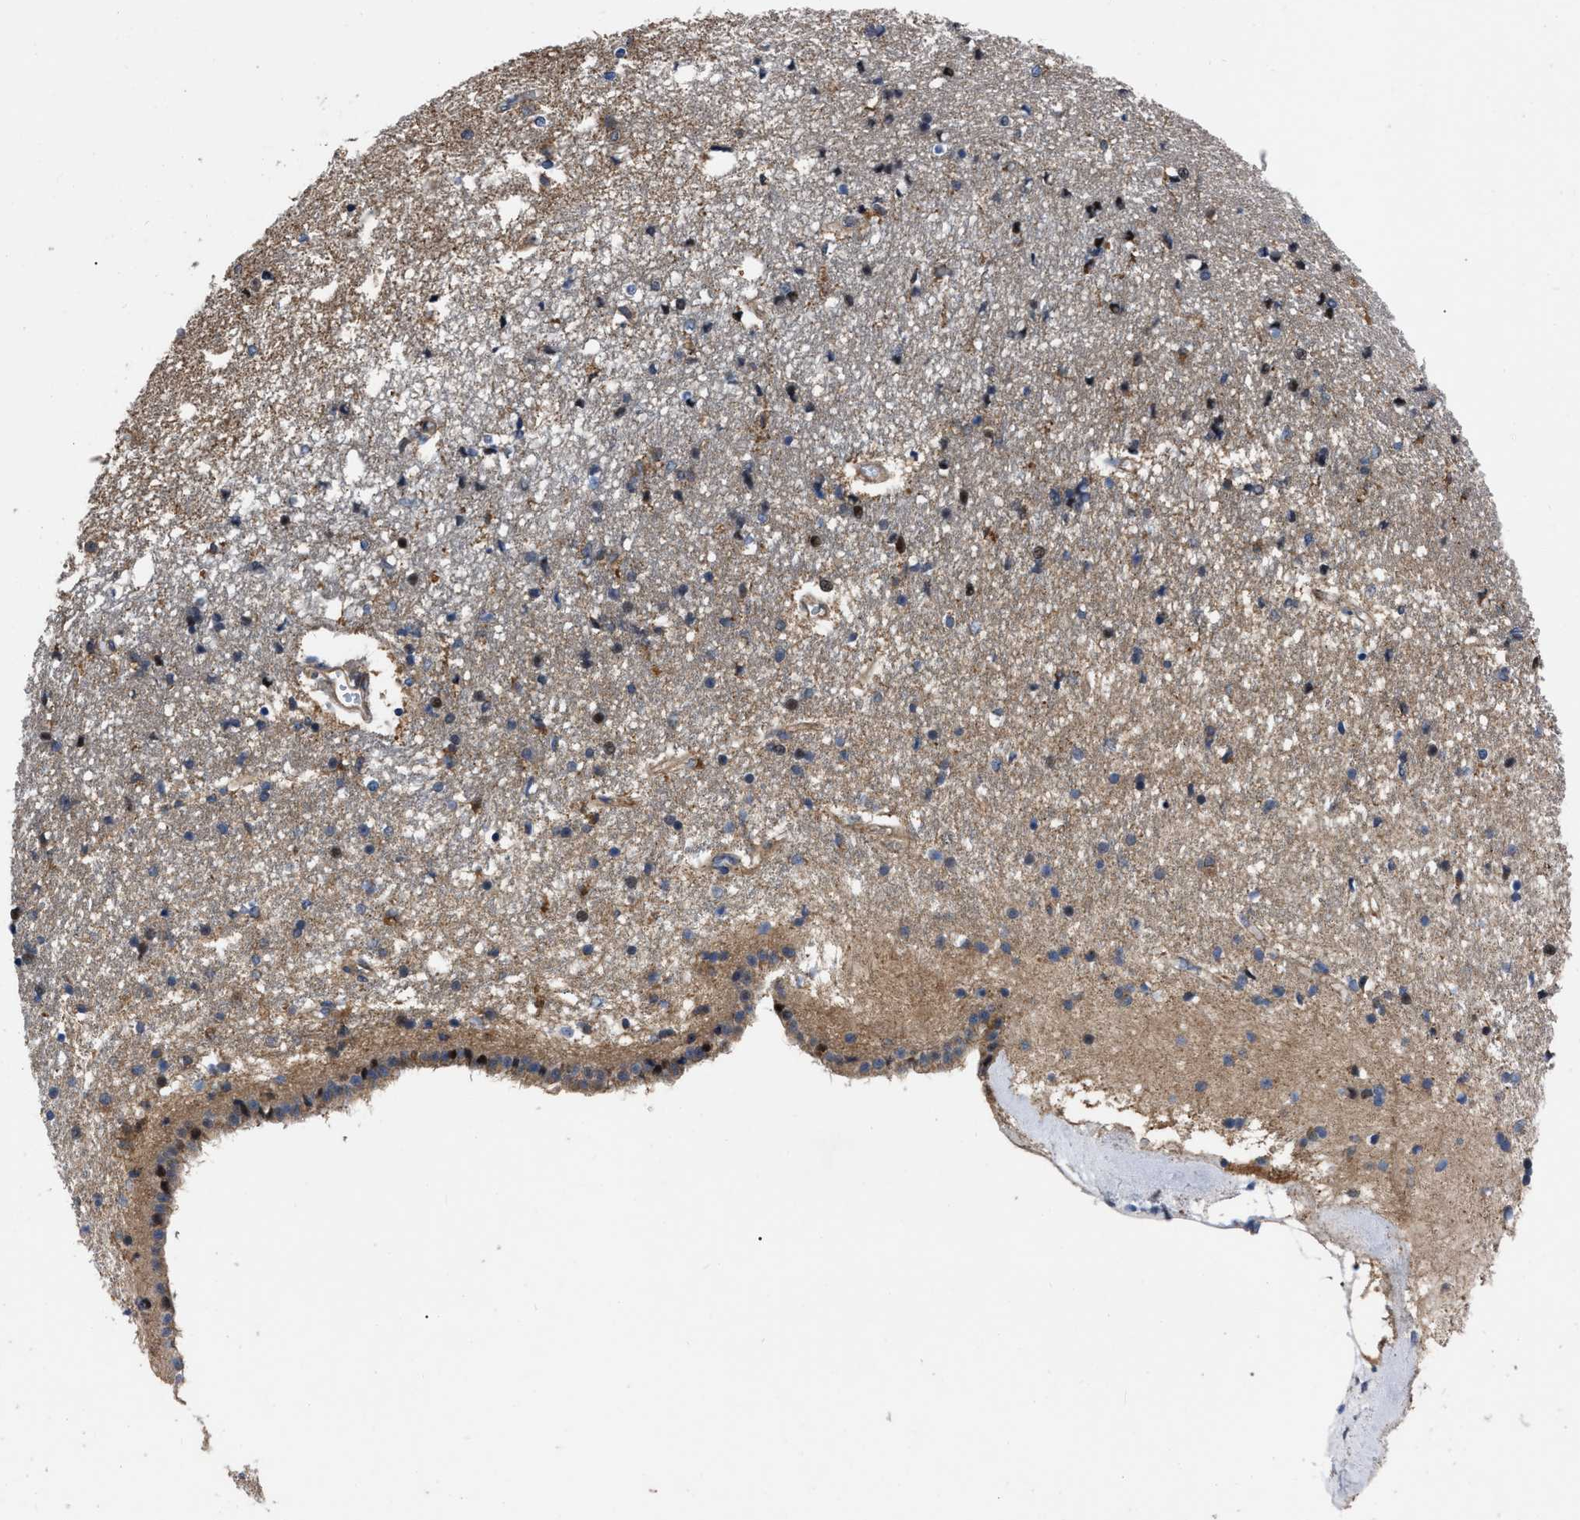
{"staining": {"intensity": "moderate", "quantity": ">75%", "location": "cytoplasmic/membranous,nuclear"}, "tissue": "caudate", "cell_type": "Glial cells", "image_type": "normal", "snomed": [{"axis": "morphology", "description": "Normal tissue, NOS"}, {"axis": "topography", "description": "Lateral ventricle wall"}], "caption": "An image of human caudate stained for a protein demonstrates moderate cytoplasmic/membranous,nuclear brown staining in glial cells. (DAB (3,3'-diaminobenzidine) IHC, brown staining for protein, blue staining for nuclei).", "gene": "PPWD1", "patient": {"sex": "male", "age": 45}}